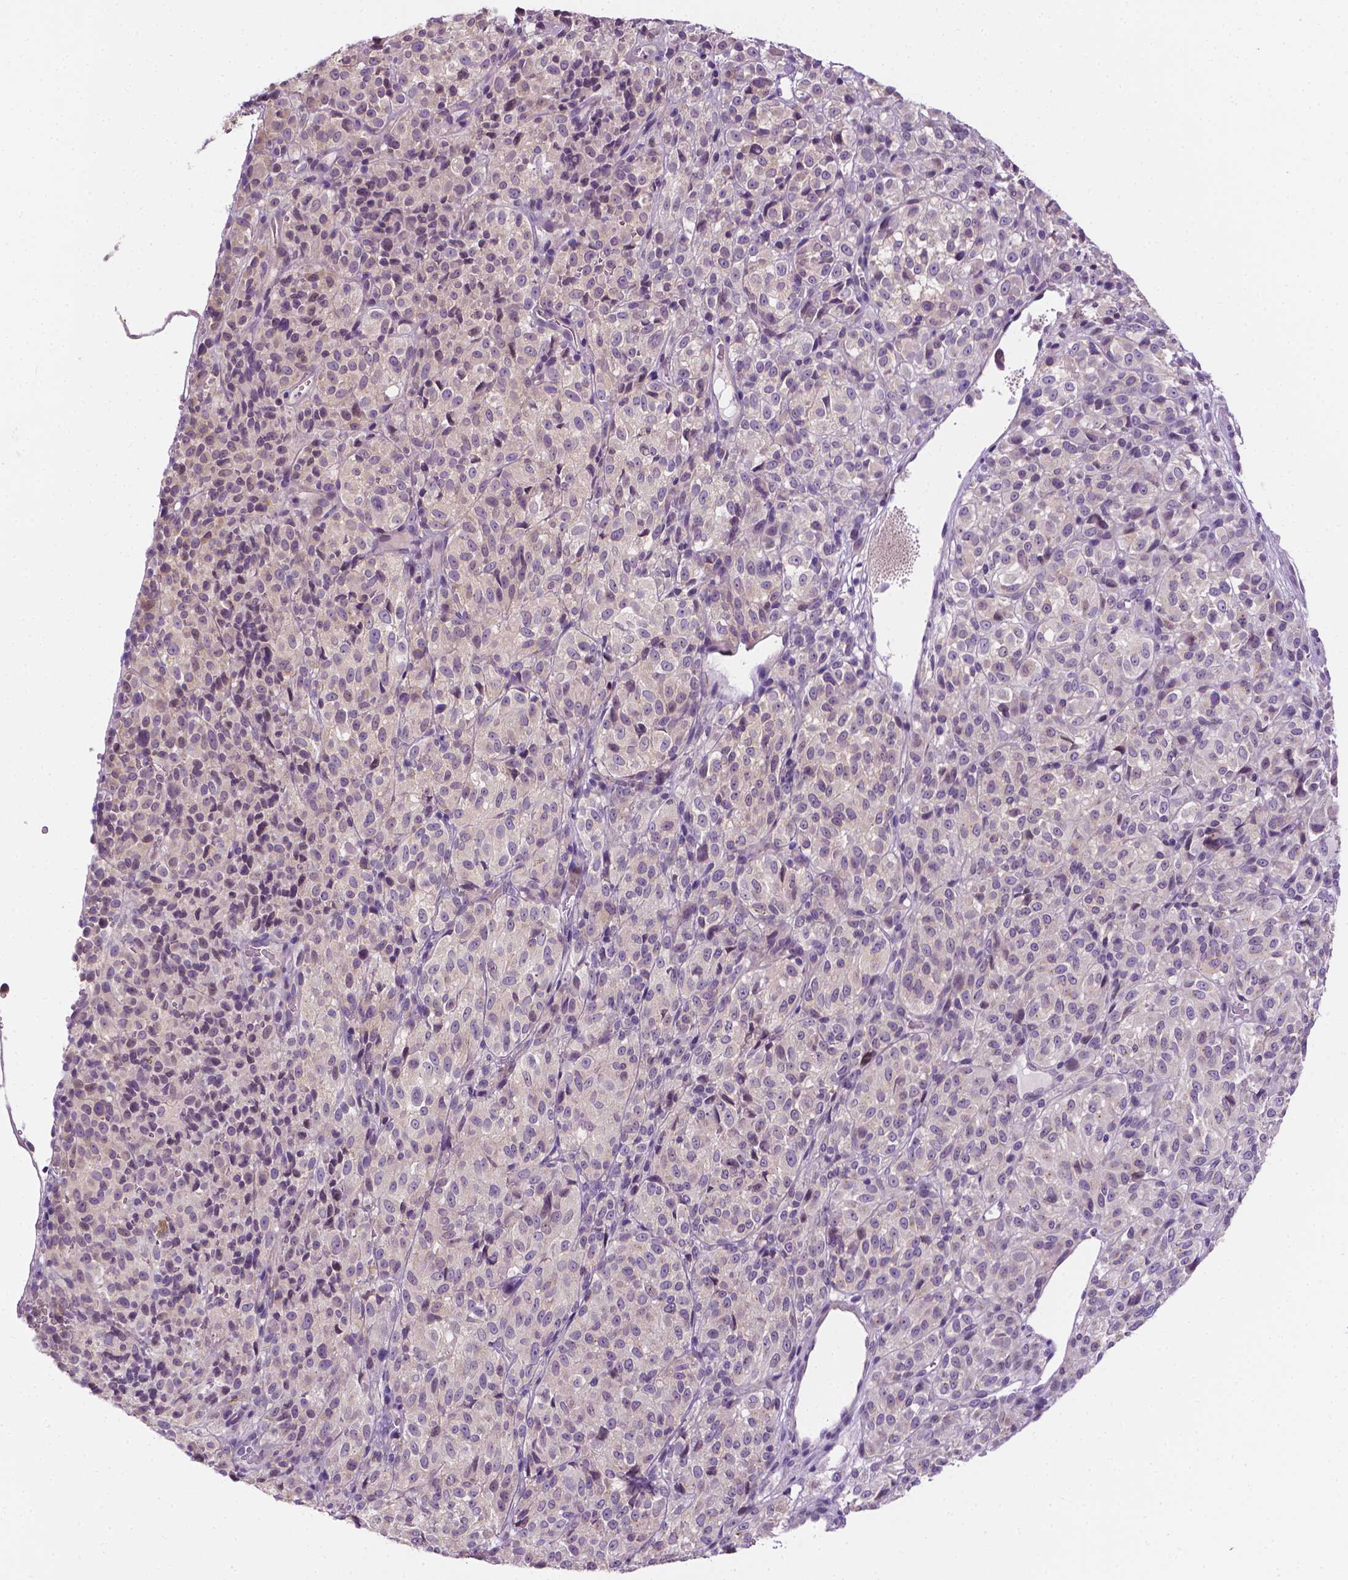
{"staining": {"intensity": "negative", "quantity": "none", "location": "none"}, "tissue": "melanoma", "cell_type": "Tumor cells", "image_type": "cancer", "snomed": [{"axis": "morphology", "description": "Malignant melanoma, Metastatic site"}, {"axis": "topography", "description": "Brain"}], "caption": "Immunohistochemical staining of malignant melanoma (metastatic site) reveals no significant staining in tumor cells. (Brightfield microscopy of DAB (3,3'-diaminobenzidine) IHC at high magnification).", "gene": "MCOLN3", "patient": {"sex": "female", "age": 56}}